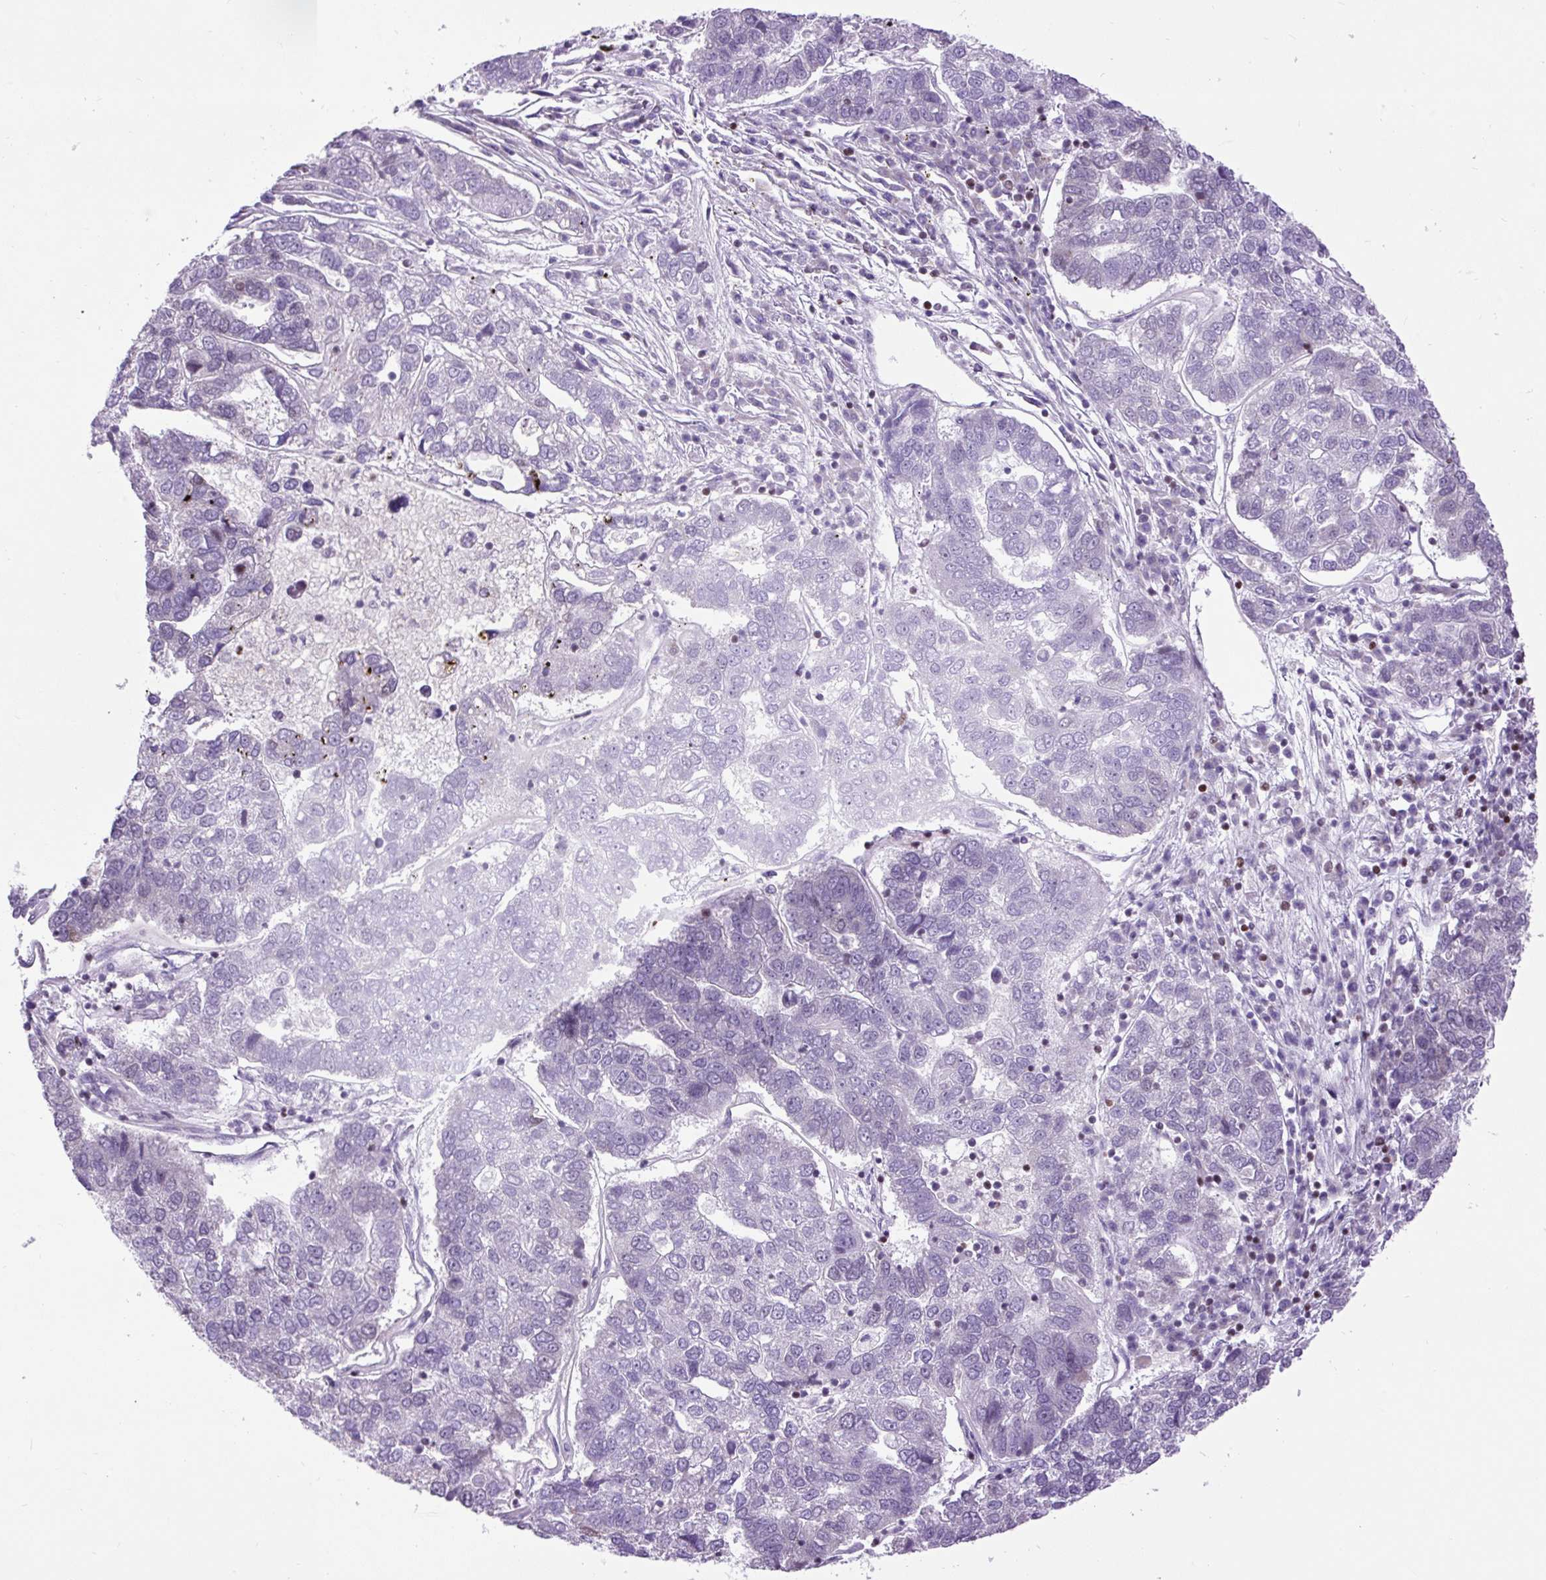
{"staining": {"intensity": "negative", "quantity": "none", "location": "none"}, "tissue": "pancreatic cancer", "cell_type": "Tumor cells", "image_type": "cancer", "snomed": [{"axis": "morphology", "description": "Adenocarcinoma, NOS"}, {"axis": "topography", "description": "Pancreas"}], "caption": "High magnification brightfield microscopy of pancreatic cancer (adenocarcinoma) stained with DAB (3,3'-diaminobenzidine) (brown) and counterstained with hematoxylin (blue): tumor cells show no significant expression.", "gene": "SPC24", "patient": {"sex": "female", "age": 61}}